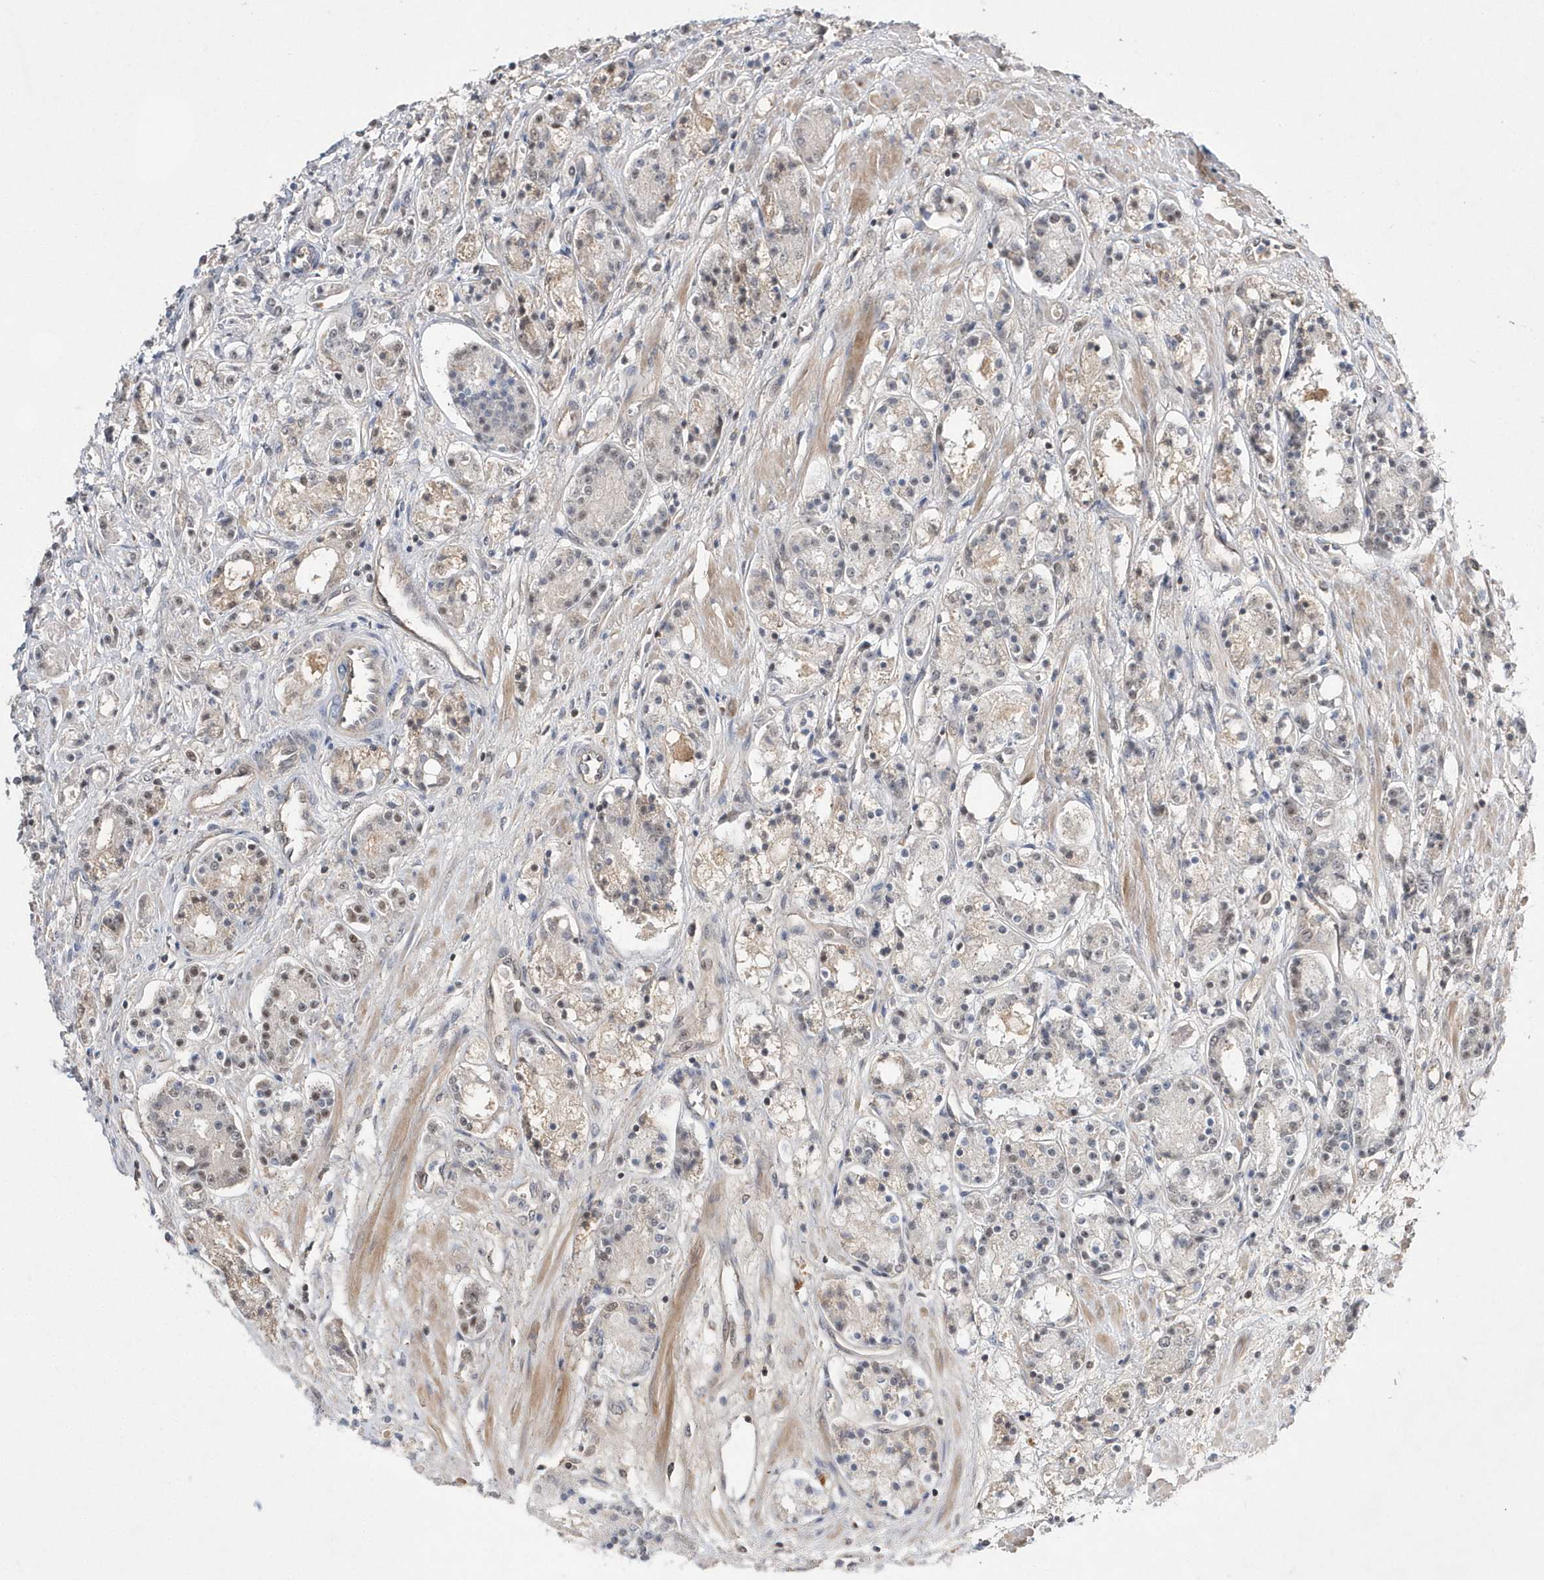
{"staining": {"intensity": "weak", "quantity": "<25%", "location": "nuclear"}, "tissue": "prostate cancer", "cell_type": "Tumor cells", "image_type": "cancer", "snomed": [{"axis": "morphology", "description": "Adenocarcinoma, High grade"}, {"axis": "topography", "description": "Prostate"}], "caption": "There is no significant positivity in tumor cells of prostate cancer (adenocarcinoma (high-grade)).", "gene": "TMEM132B", "patient": {"sex": "male", "age": 60}}